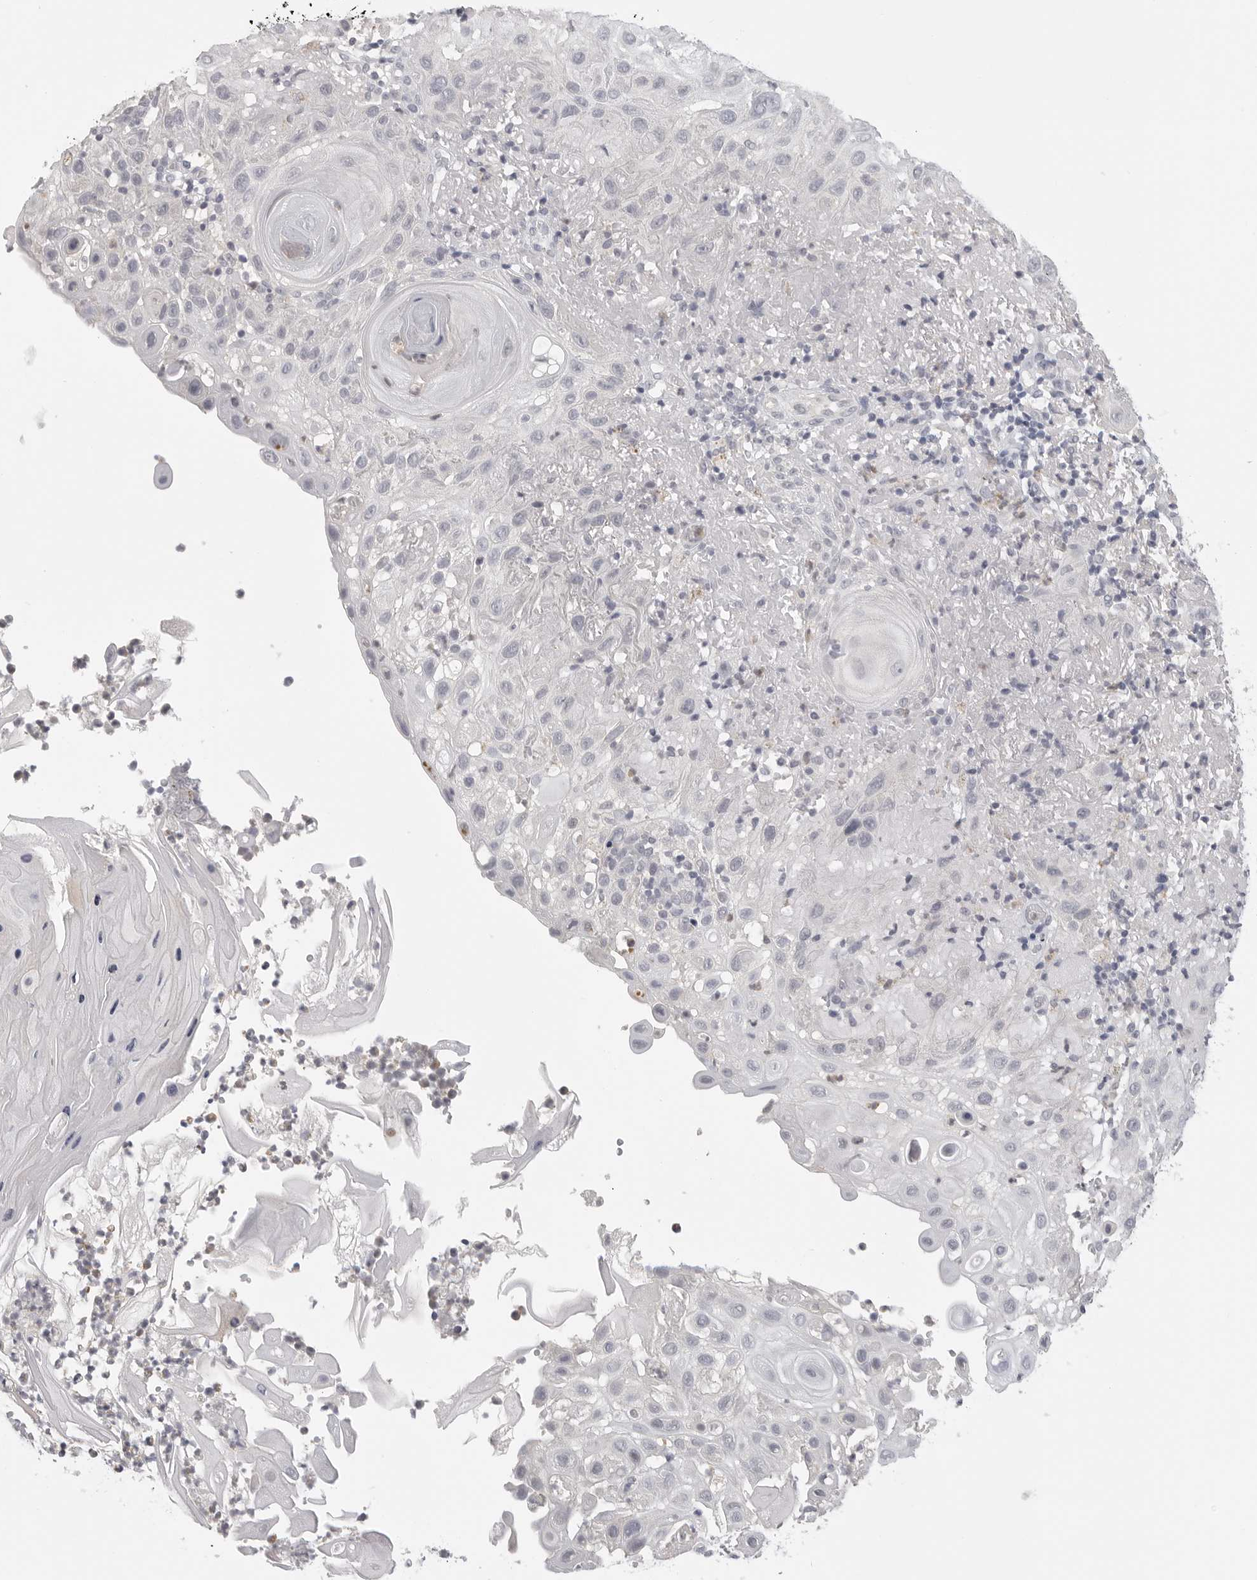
{"staining": {"intensity": "negative", "quantity": "none", "location": "none"}, "tissue": "skin cancer", "cell_type": "Tumor cells", "image_type": "cancer", "snomed": [{"axis": "morphology", "description": "Normal tissue, NOS"}, {"axis": "morphology", "description": "Squamous cell carcinoma, NOS"}, {"axis": "topography", "description": "Skin"}], "caption": "High power microscopy histopathology image of an IHC histopathology image of skin cancer (squamous cell carcinoma), revealing no significant expression in tumor cells. Nuclei are stained in blue.", "gene": "HMGCS2", "patient": {"sex": "female", "age": 96}}